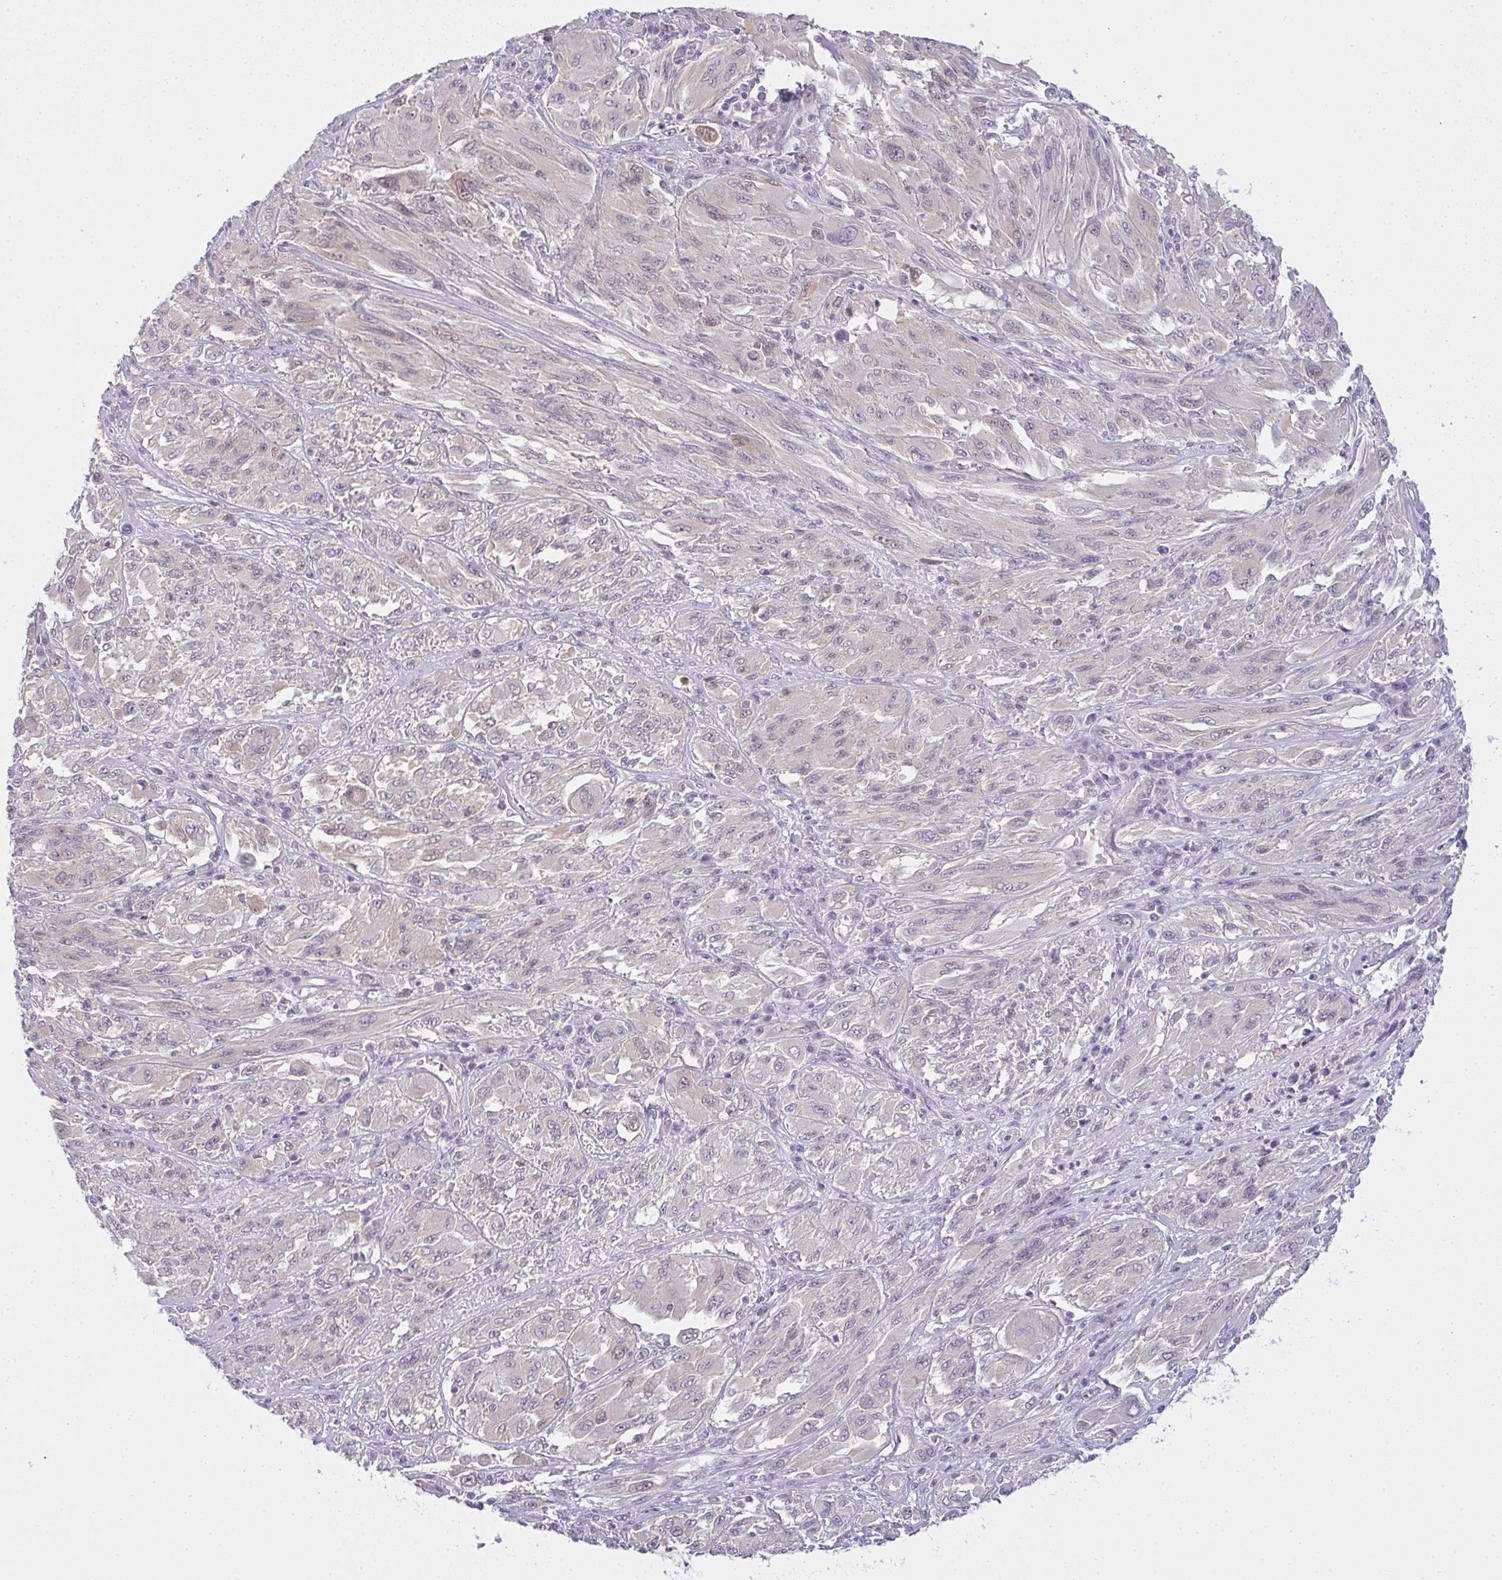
{"staining": {"intensity": "negative", "quantity": "none", "location": "none"}, "tissue": "melanoma", "cell_type": "Tumor cells", "image_type": "cancer", "snomed": [{"axis": "morphology", "description": "Malignant melanoma, NOS"}, {"axis": "topography", "description": "Skin"}], "caption": "Immunohistochemistry (IHC) histopathology image of neoplastic tissue: human malignant melanoma stained with DAB reveals no significant protein staining in tumor cells. The staining is performed using DAB (3,3'-diaminobenzidine) brown chromogen with nuclei counter-stained in using hematoxylin.", "gene": "CSE1L", "patient": {"sex": "female", "age": 91}}